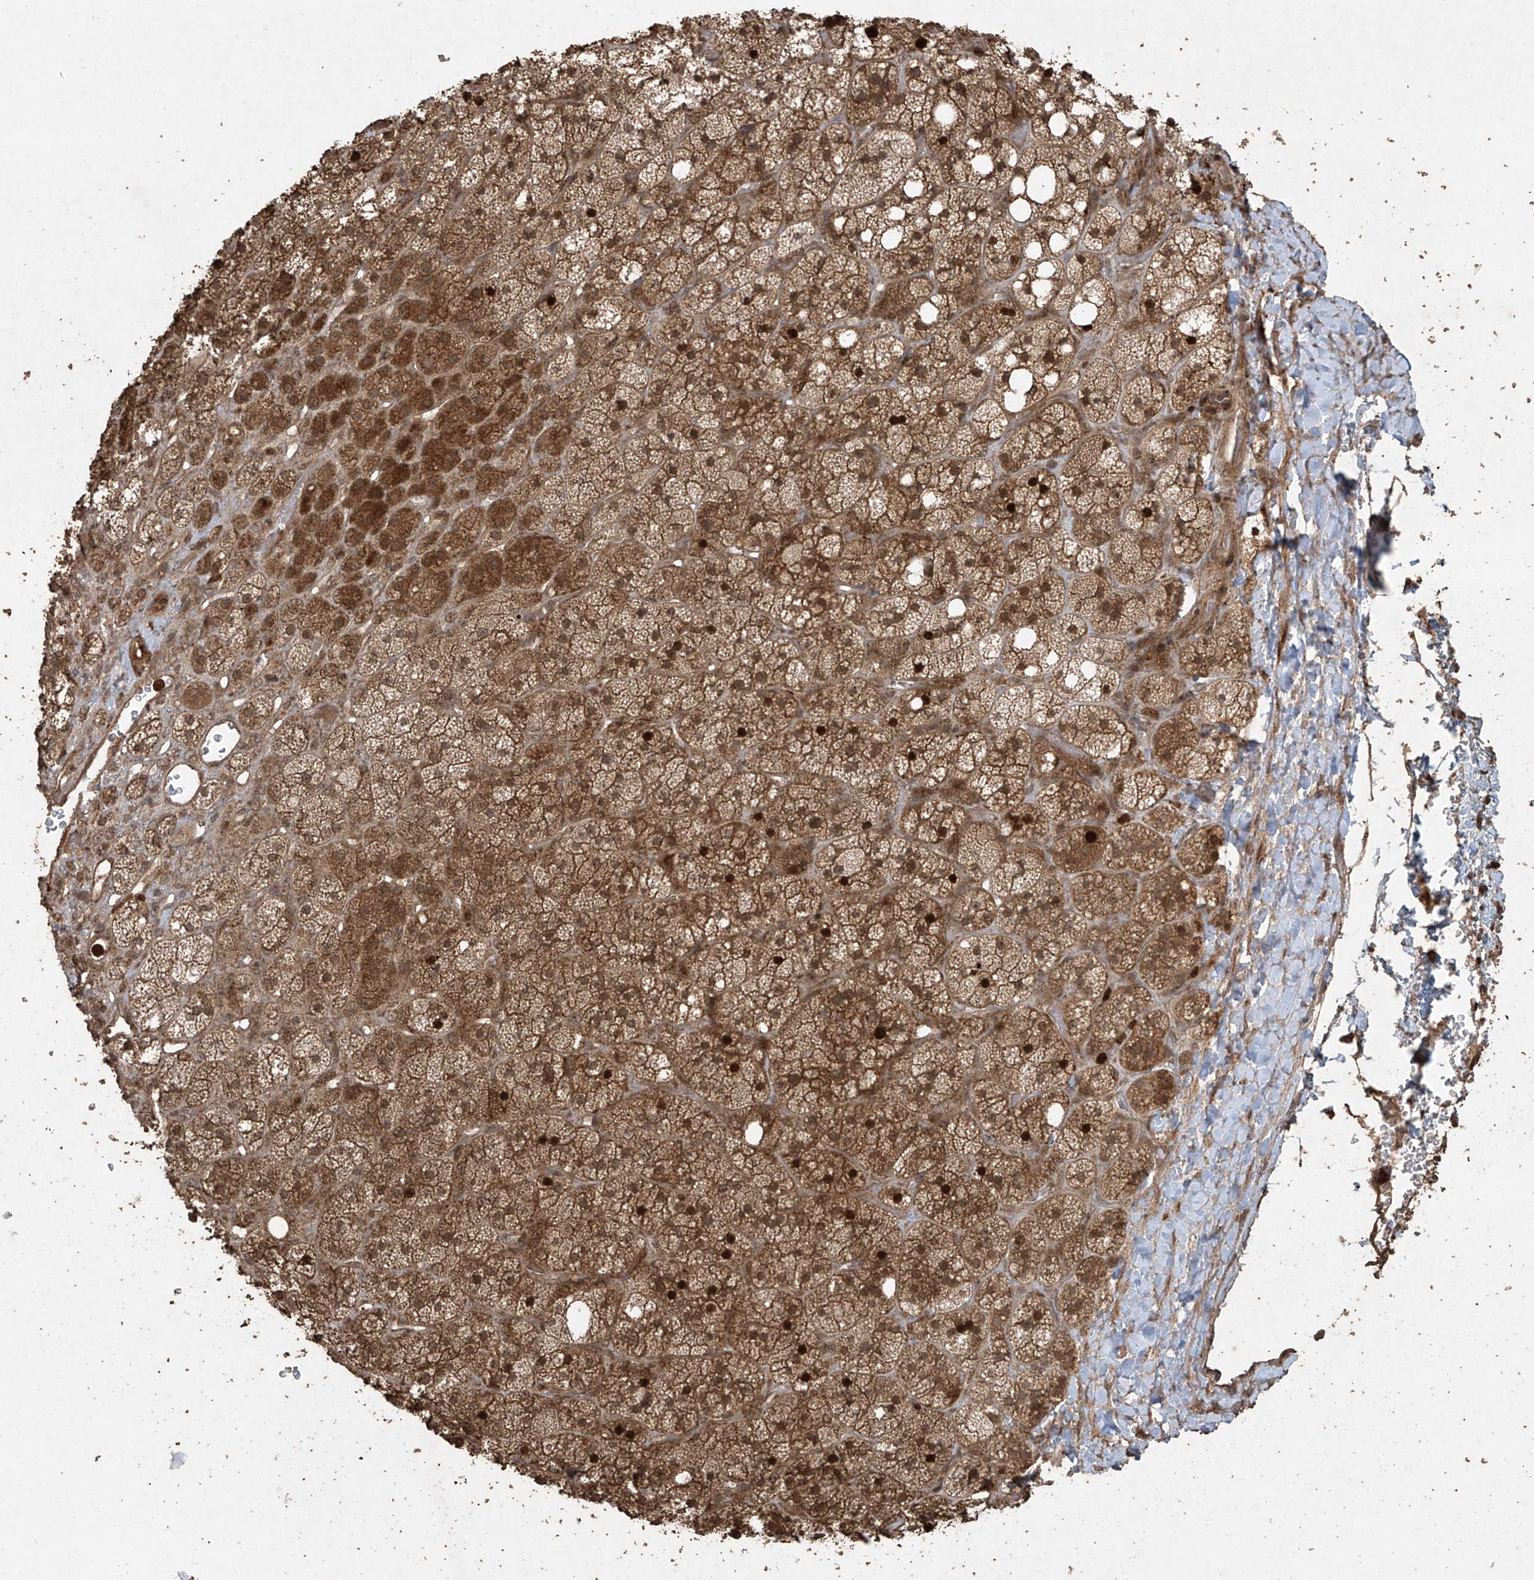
{"staining": {"intensity": "strong", "quantity": ">75%", "location": "cytoplasmic/membranous,nuclear"}, "tissue": "adrenal gland", "cell_type": "Glandular cells", "image_type": "normal", "snomed": [{"axis": "morphology", "description": "Normal tissue, NOS"}, {"axis": "topography", "description": "Adrenal gland"}], "caption": "About >75% of glandular cells in normal adrenal gland demonstrate strong cytoplasmic/membranous,nuclear protein expression as visualized by brown immunohistochemical staining.", "gene": "PGPEP1", "patient": {"sex": "male", "age": 61}}